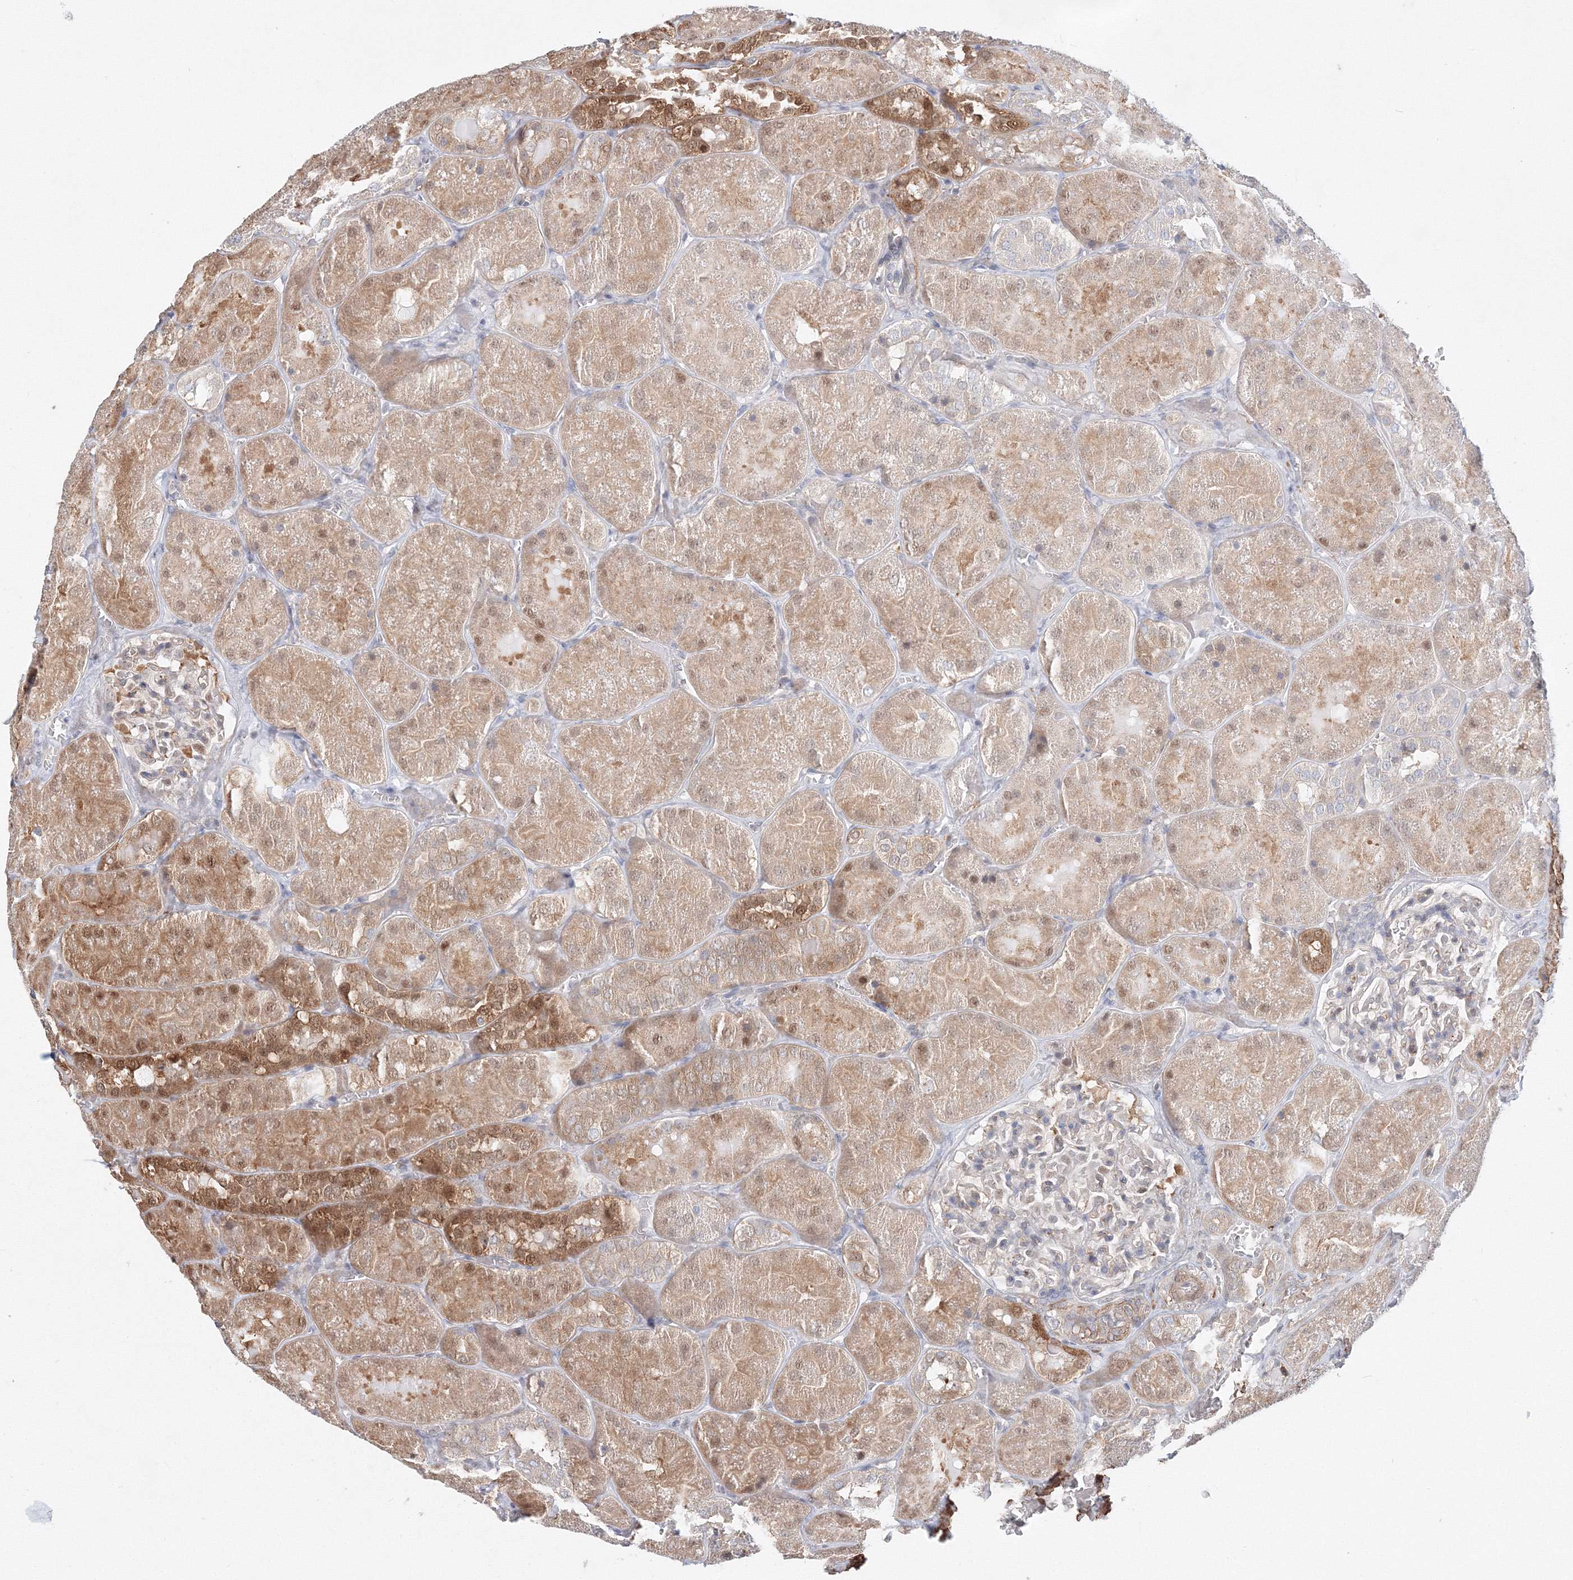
{"staining": {"intensity": "weak", "quantity": "<25%", "location": "cytoplasmic/membranous"}, "tissue": "kidney", "cell_type": "Cells in glomeruli", "image_type": "normal", "snomed": [{"axis": "morphology", "description": "Normal tissue, NOS"}, {"axis": "topography", "description": "Kidney"}], "caption": "Cells in glomeruli show no significant protein positivity in benign kidney.", "gene": "ARHGAP21", "patient": {"sex": "male", "age": 28}}